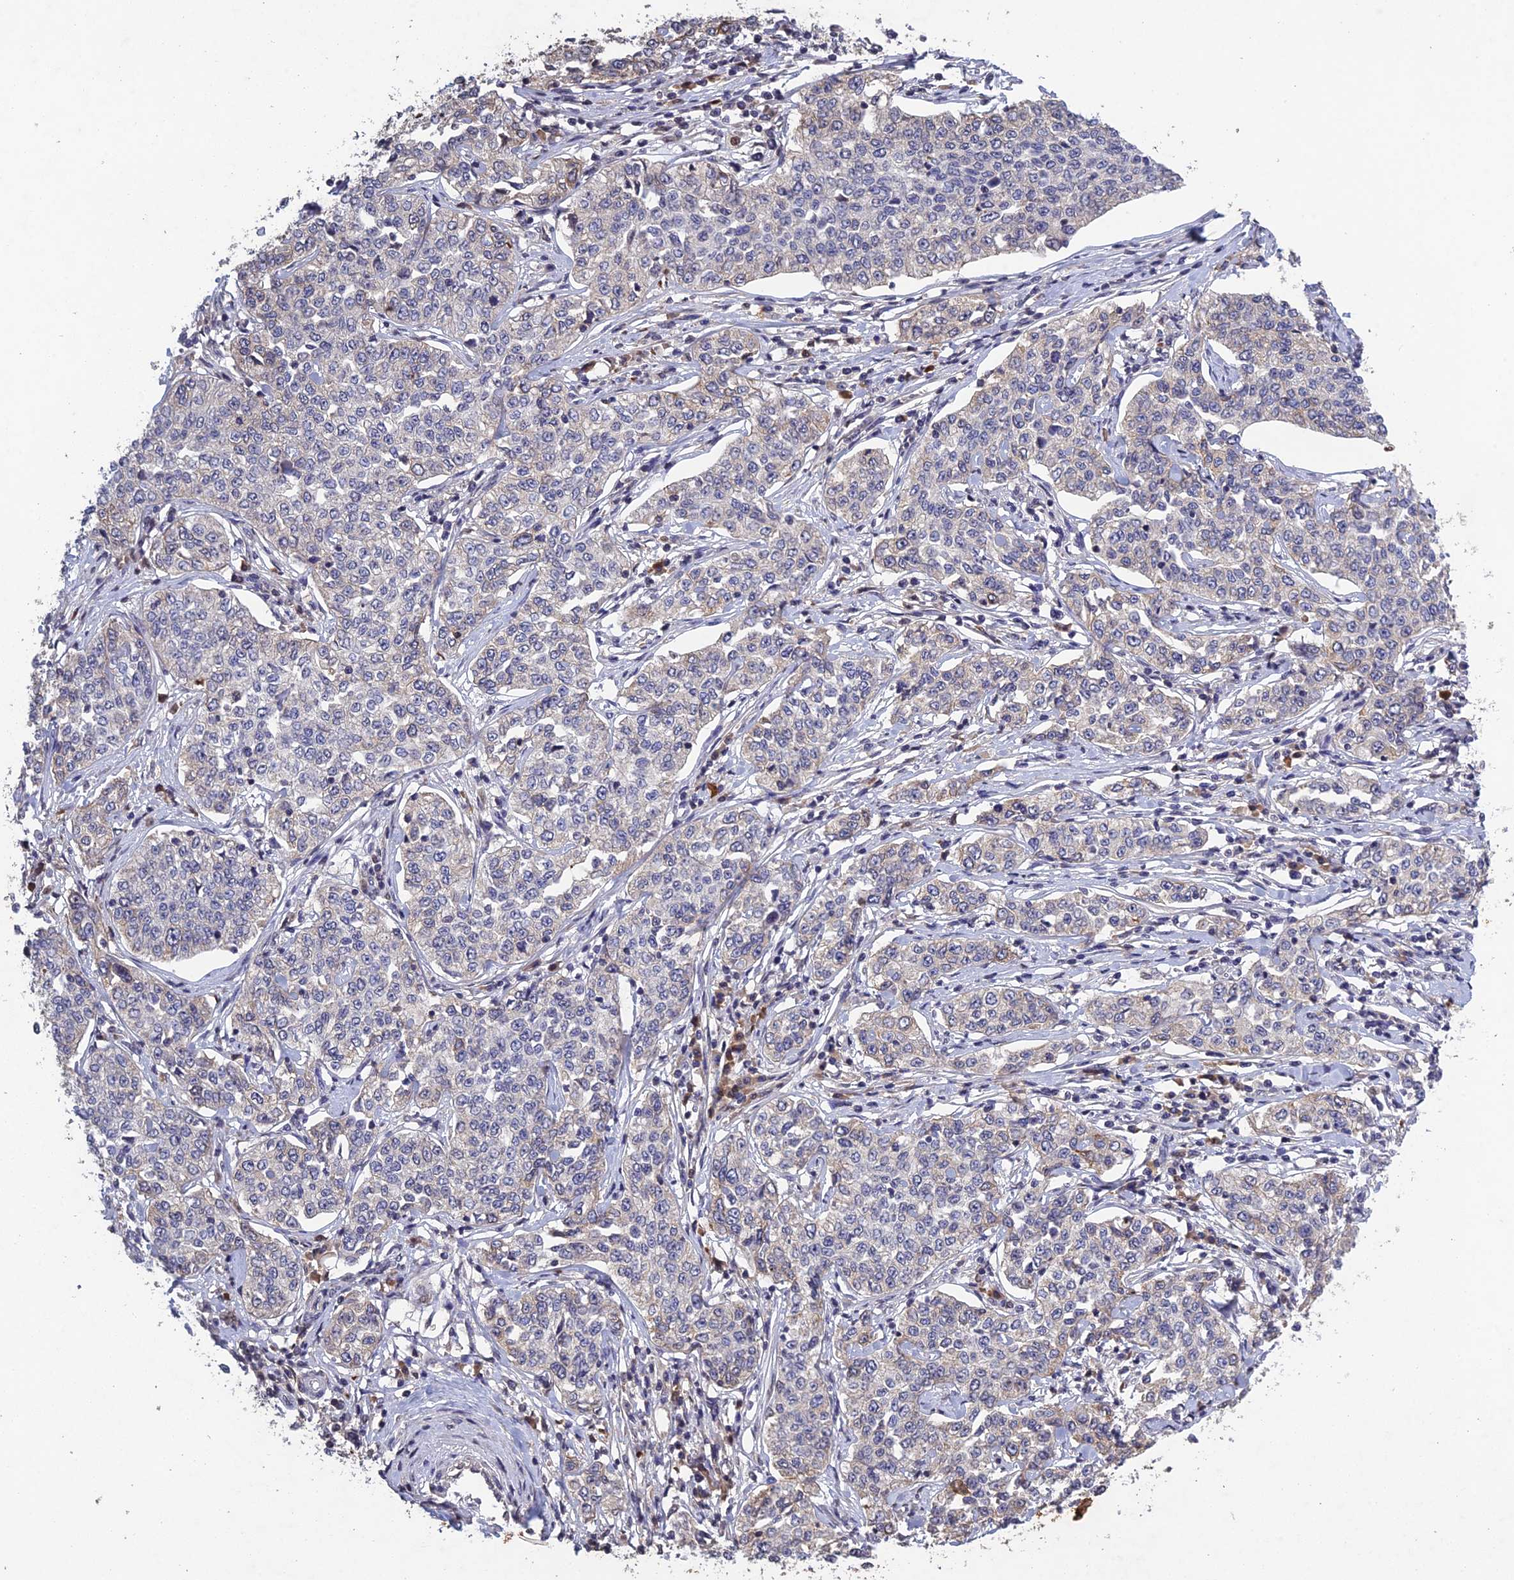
{"staining": {"intensity": "weak", "quantity": "25%-75%", "location": "cytoplasmic/membranous"}, "tissue": "cervical cancer", "cell_type": "Tumor cells", "image_type": "cancer", "snomed": [{"axis": "morphology", "description": "Squamous cell carcinoma, NOS"}, {"axis": "topography", "description": "Cervix"}], "caption": "Cervical cancer stained with a brown dye demonstrates weak cytoplasmic/membranous positive expression in approximately 25%-75% of tumor cells.", "gene": "SLC39A13", "patient": {"sex": "female", "age": 35}}